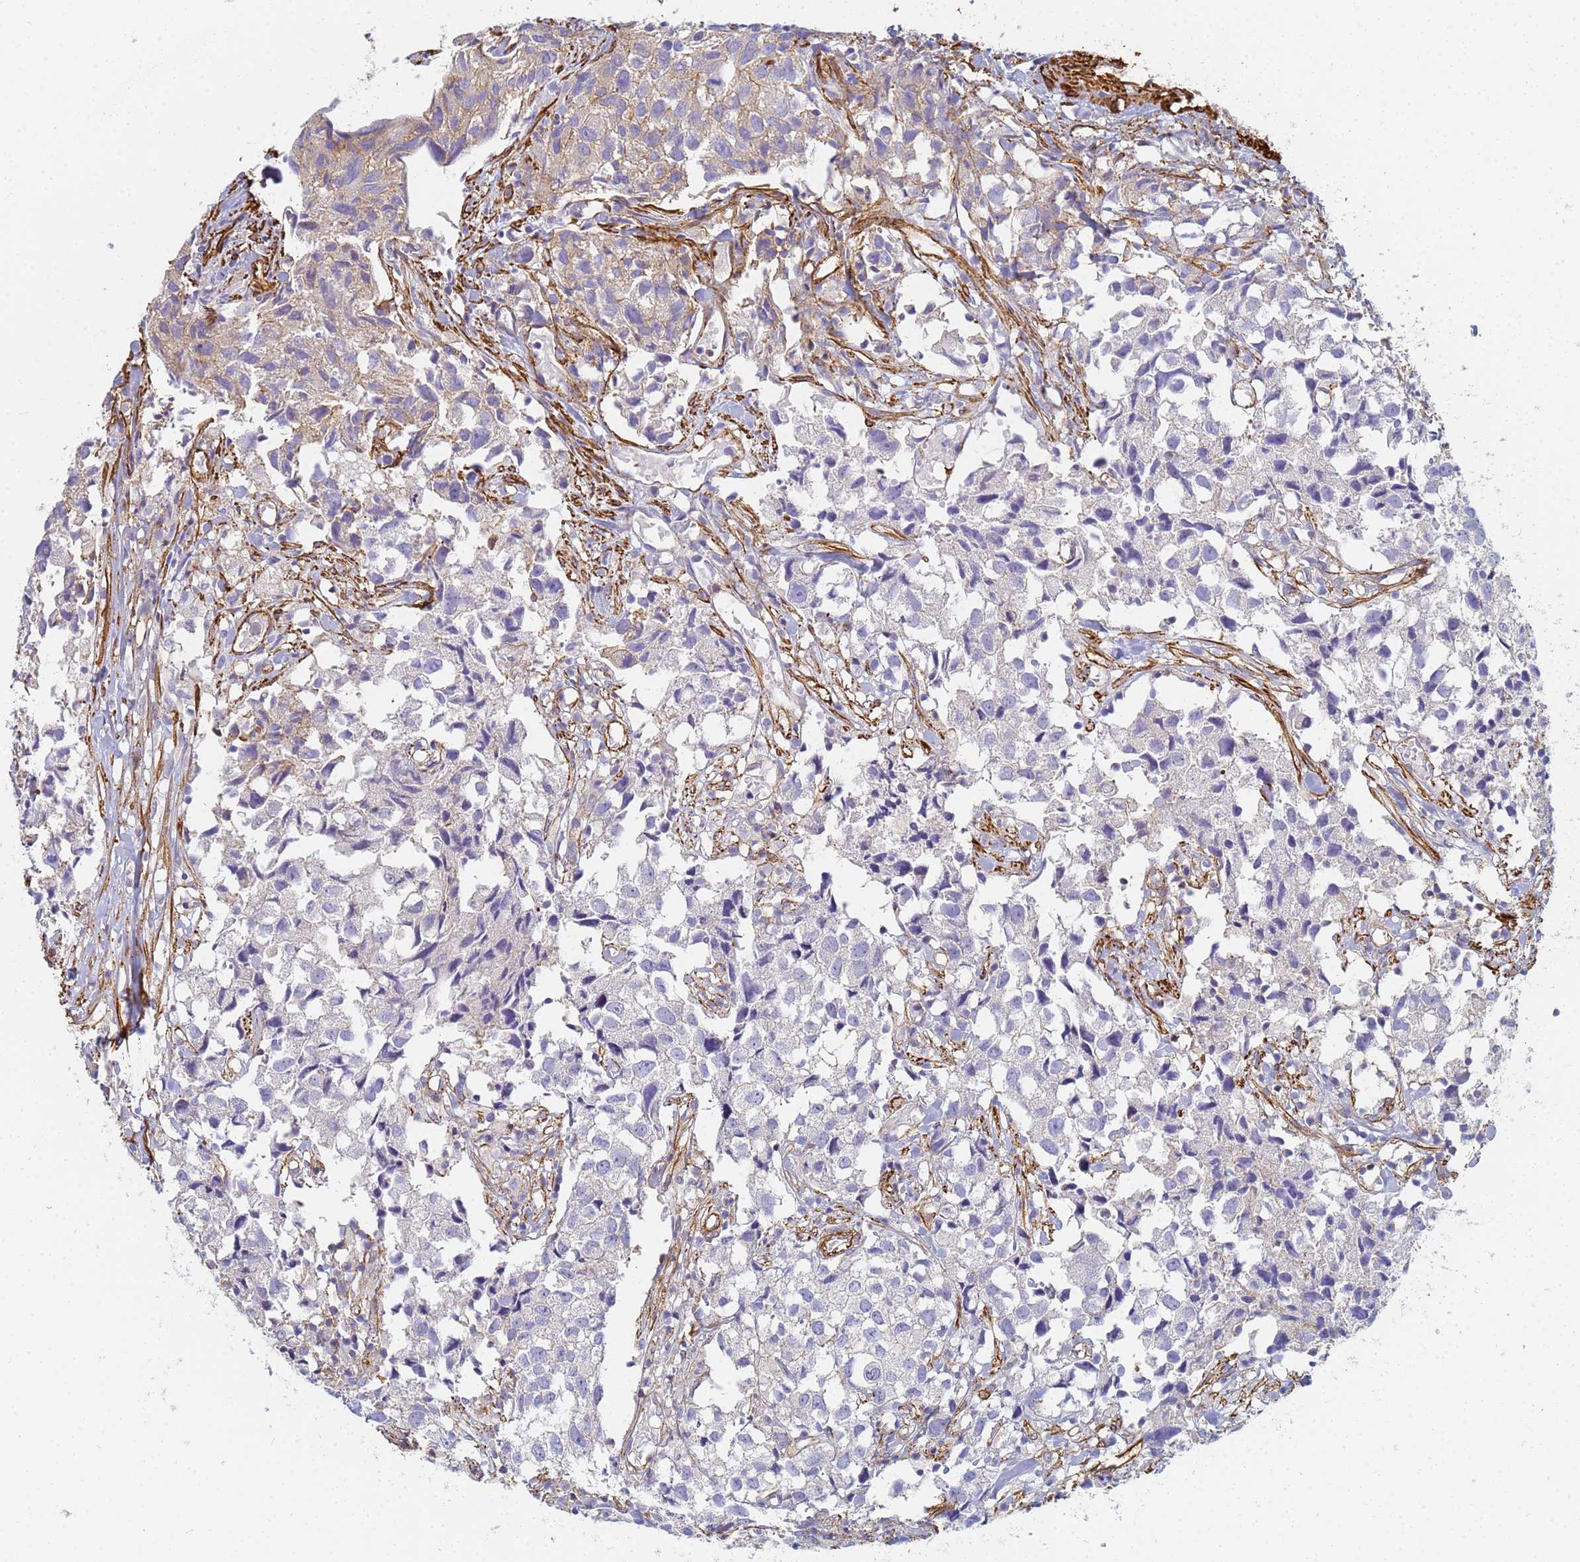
{"staining": {"intensity": "negative", "quantity": "none", "location": "none"}, "tissue": "urothelial cancer", "cell_type": "Tumor cells", "image_type": "cancer", "snomed": [{"axis": "morphology", "description": "Urothelial carcinoma, High grade"}, {"axis": "topography", "description": "Urinary bladder"}], "caption": "The micrograph shows no significant expression in tumor cells of urothelial cancer. The staining is performed using DAB brown chromogen with nuclei counter-stained in using hematoxylin.", "gene": "TPM1", "patient": {"sex": "female", "age": 75}}